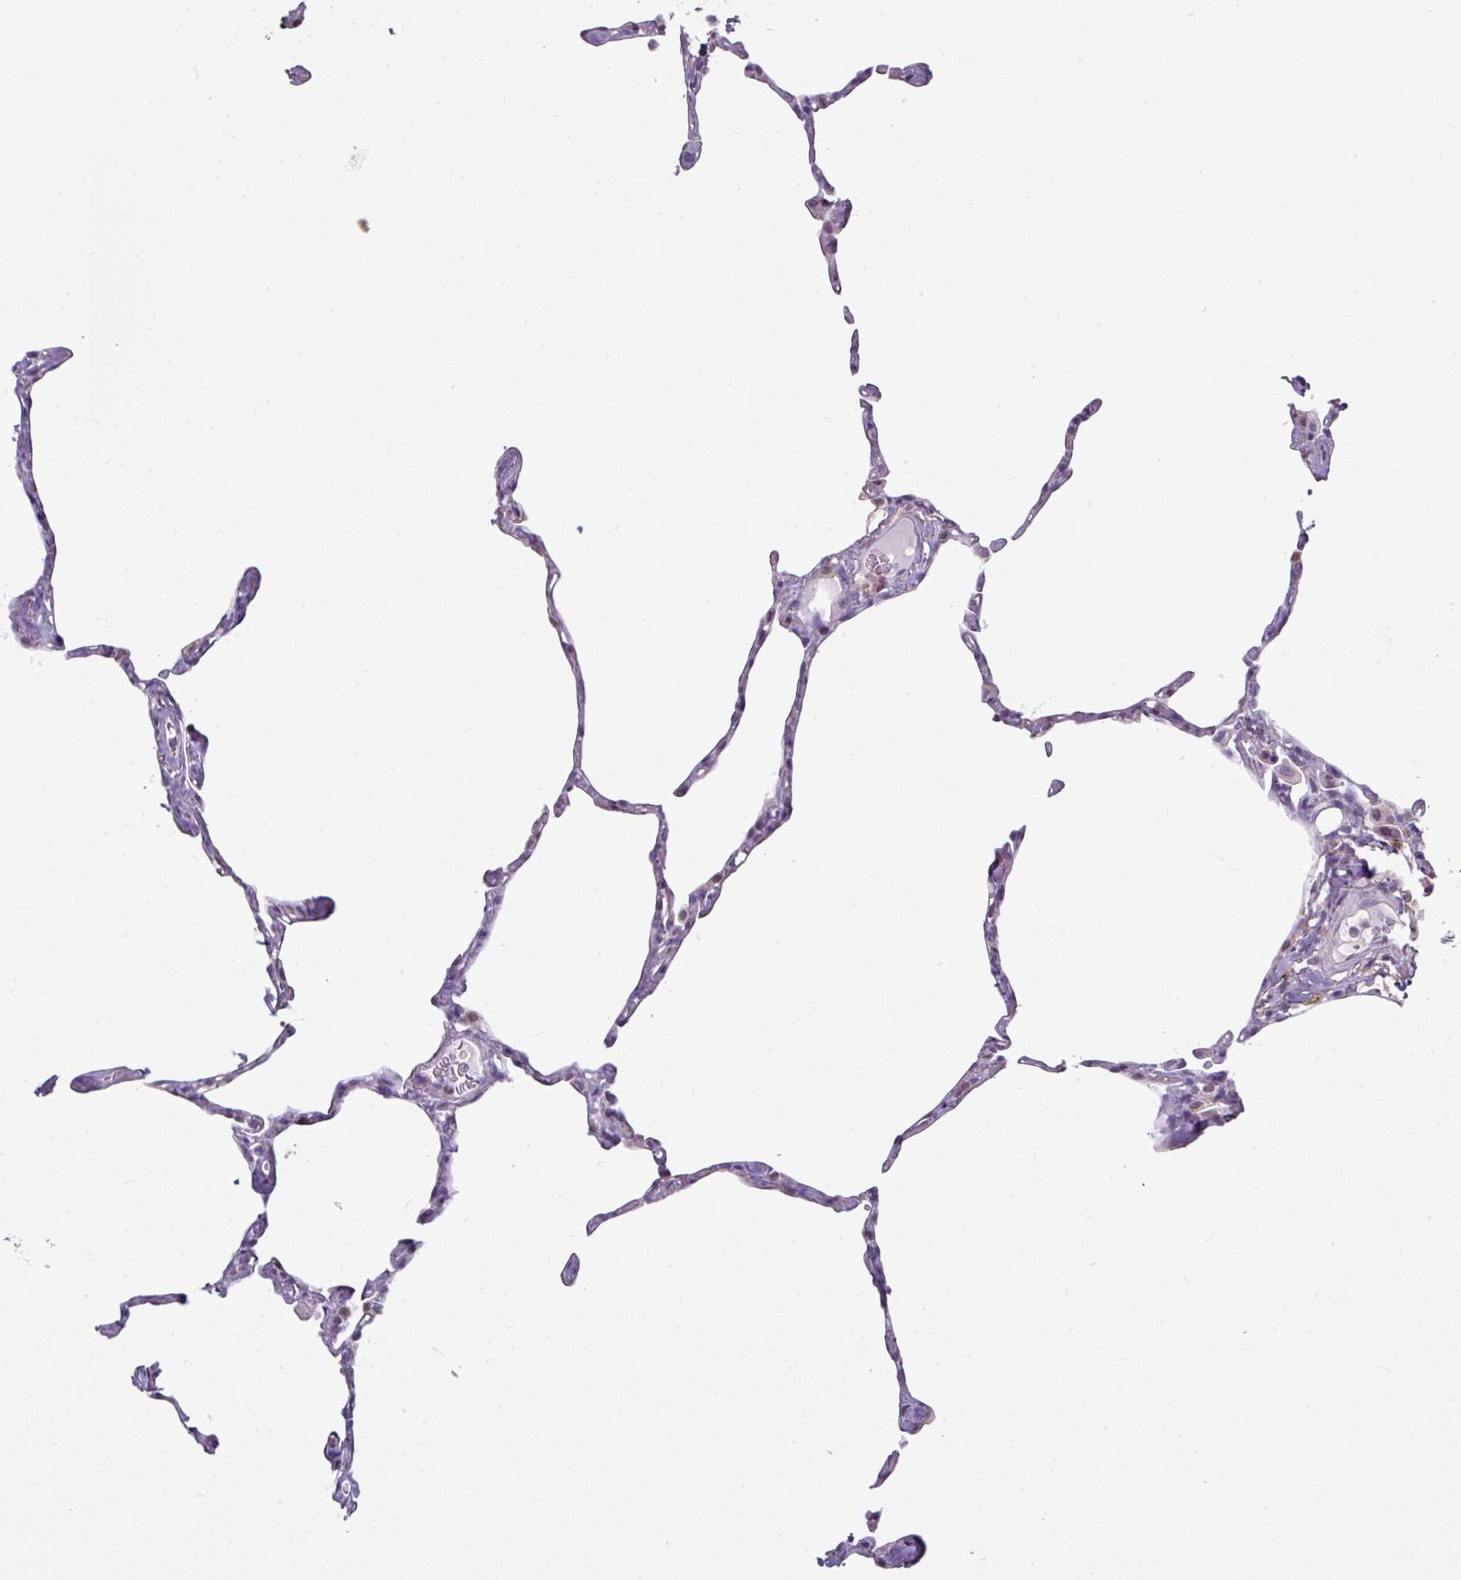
{"staining": {"intensity": "negative", "quantity": "none", "location": "none"}, "tissue": "lung", "cell_type": "Alveolar cells", "image_type": "normal", "snomed": [{"axis": "morphology", "description": "Normal tissue, NOS"}, {"axis": "topography", "description": "Lung"}], "caption": "Protein analysis of unremarkable lung displays no significant positivity in alveolar cells. Nuclei are stained in blue.", "gene": "TTLL12", "patient": {"sex": "male", "age": 65}}